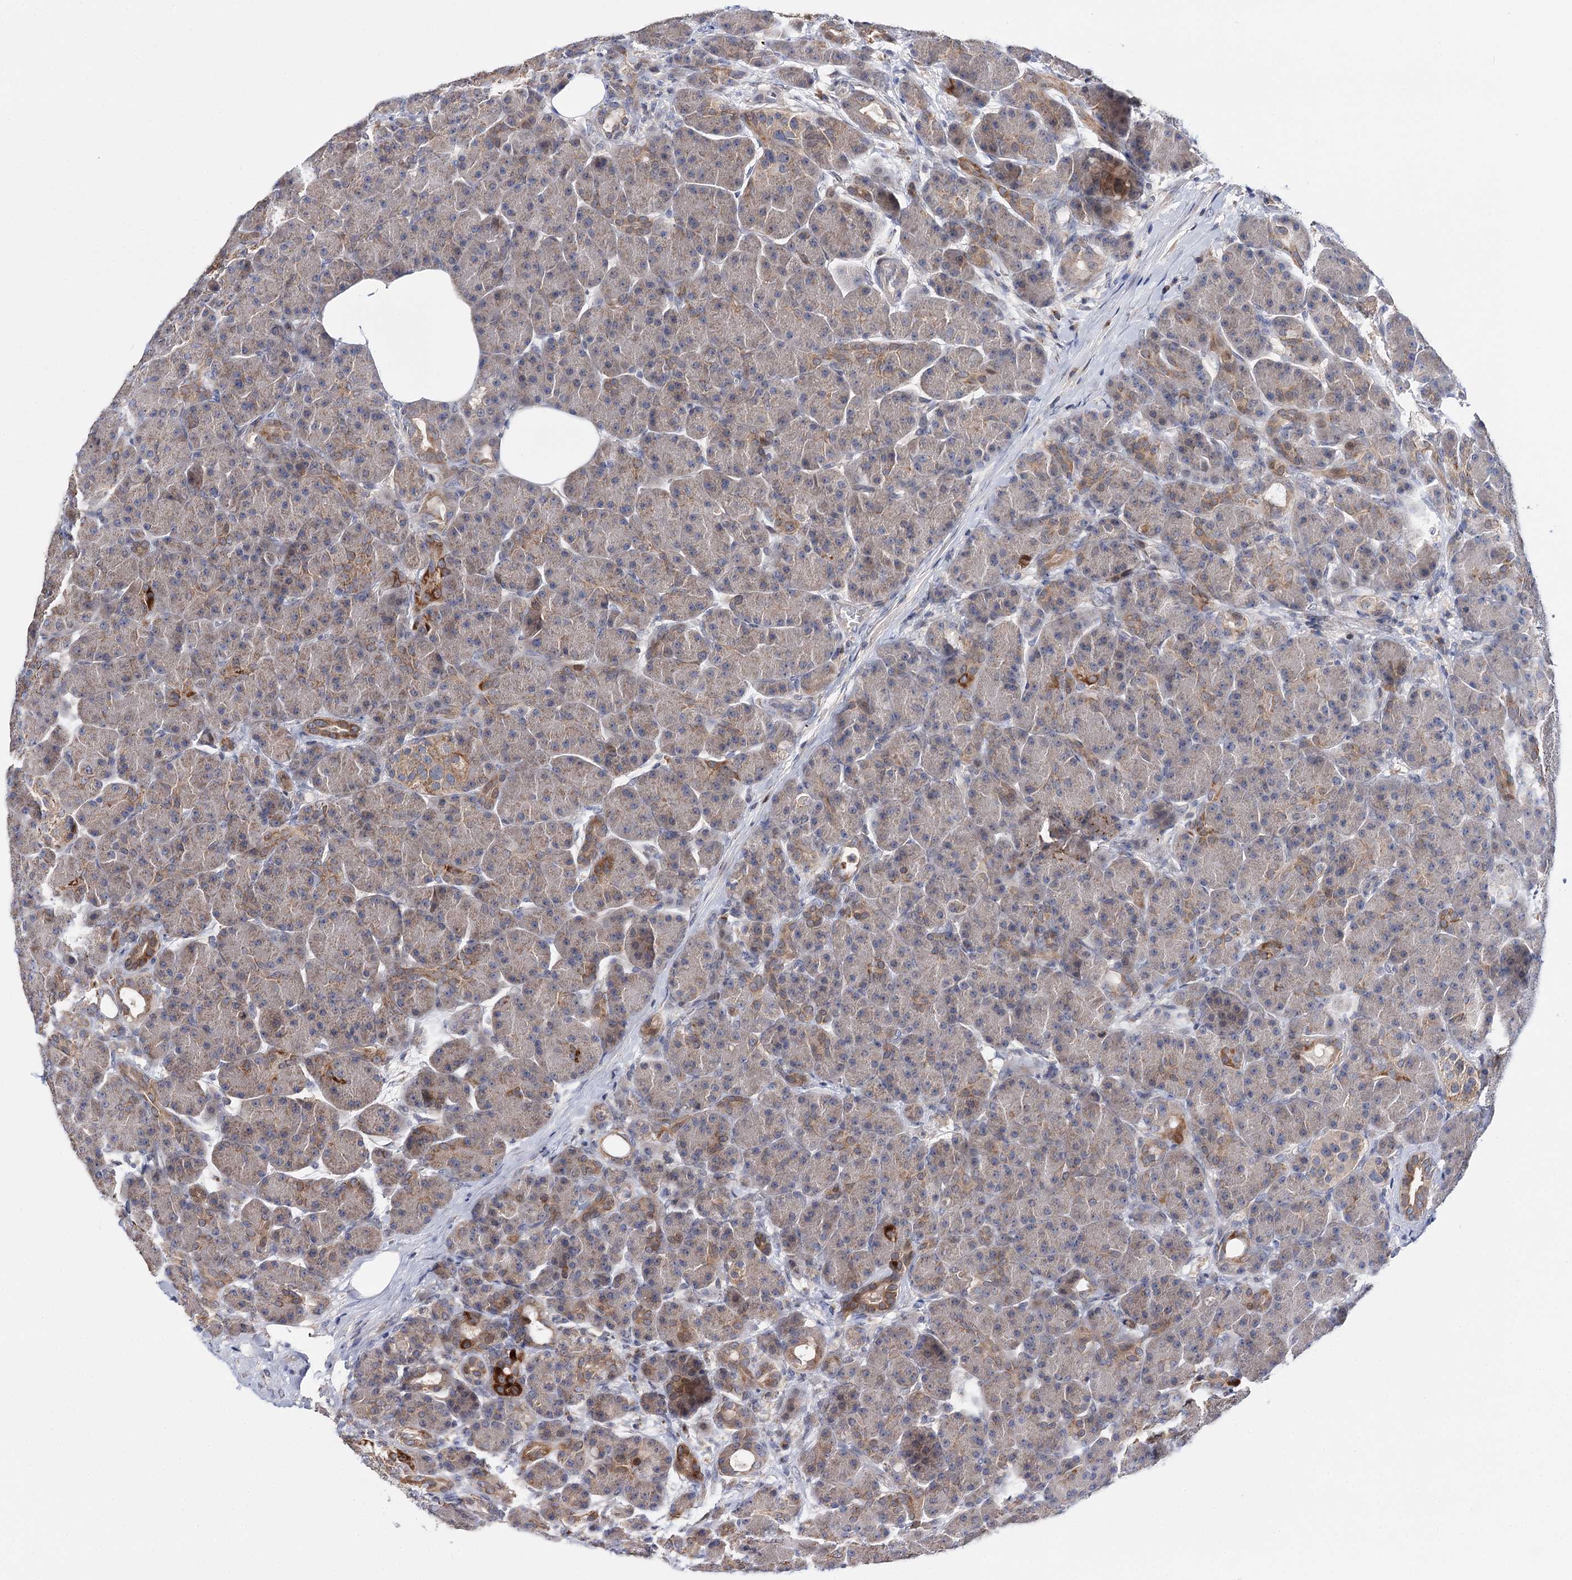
{"staining": {"intensity": "moderate", "quantity": "<25%", "location": "cytoplasmic/membranous"}, "tissue": "pancreas", "cell_type": "Exocrine glandular cells", "image_type": "normal", "snomed": [{"axis": "morphology", "description": "Normal tissue, NOS"}, {"axis": "topography", "description": "Pancreas"}], "caption": "Pancreas stained with immunohistochemistry (IHC) exhibits moderate cytoplasmic/membranous positivity in about <25% of exocrine glandular cells. Using DAB (3,3'-diaminobenzidine) (brown) and hematoxylin (blue) stains, captured at high magnification using brightfield microscopy.", "gene": "CFAP46", "patient": {"sex": "male", "age": 63}}